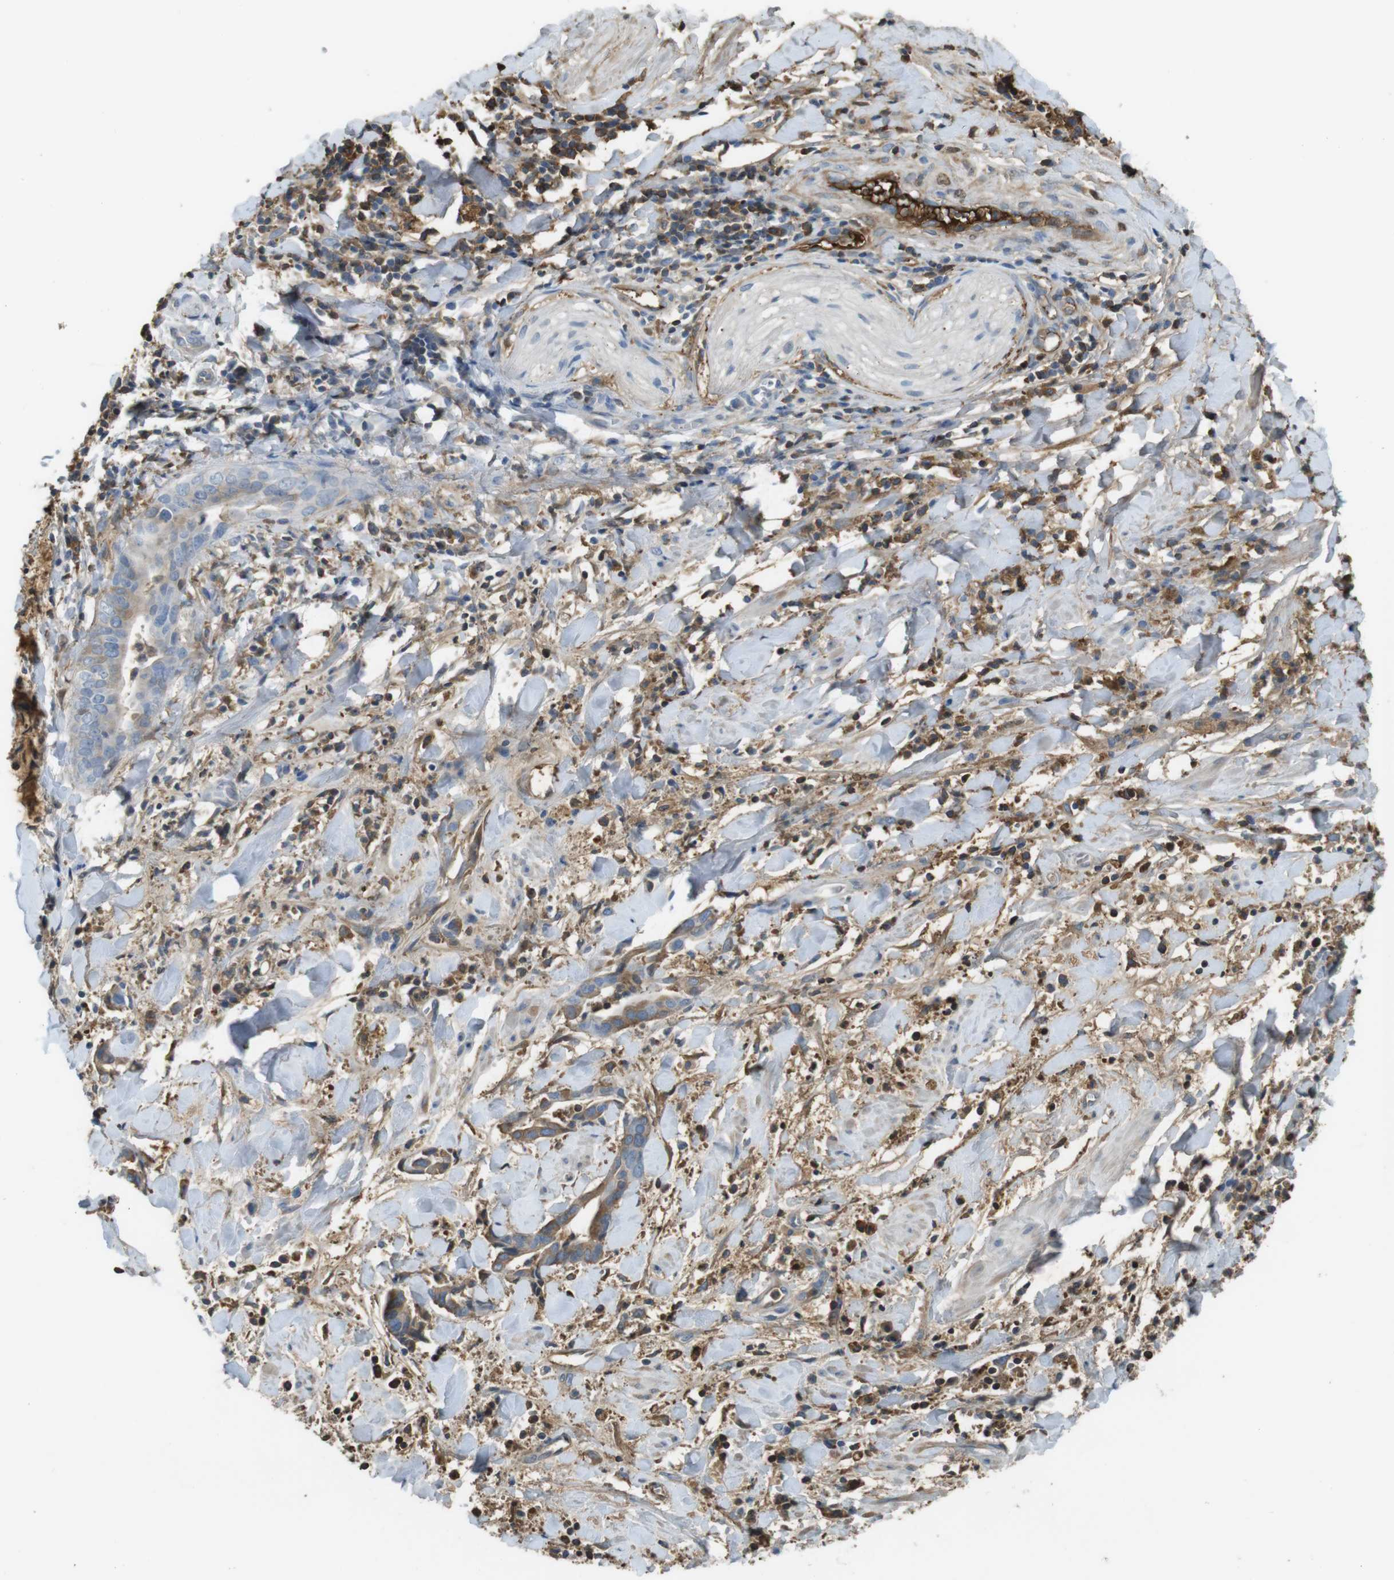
{"staining": {"intensity": "moderate", "quantity": ">75%", "location": "cytoplasmic/membranous"}, "tissue": "cervical cancer", "cell_type": "Tumor cells", "image_type": "cancer", "snomed": [{"axis": "morphology", "description": "Adenocarcinoma, NOS"}, {"axis": "topography", "description": "Cervix"}], "caption": "Cervical cancer stained for a protein shows moderate cytoplasmic/membranous positivity in tumor cells.", "gene": "LTBP4", "patient": {"sex": "female", "age": 44}}